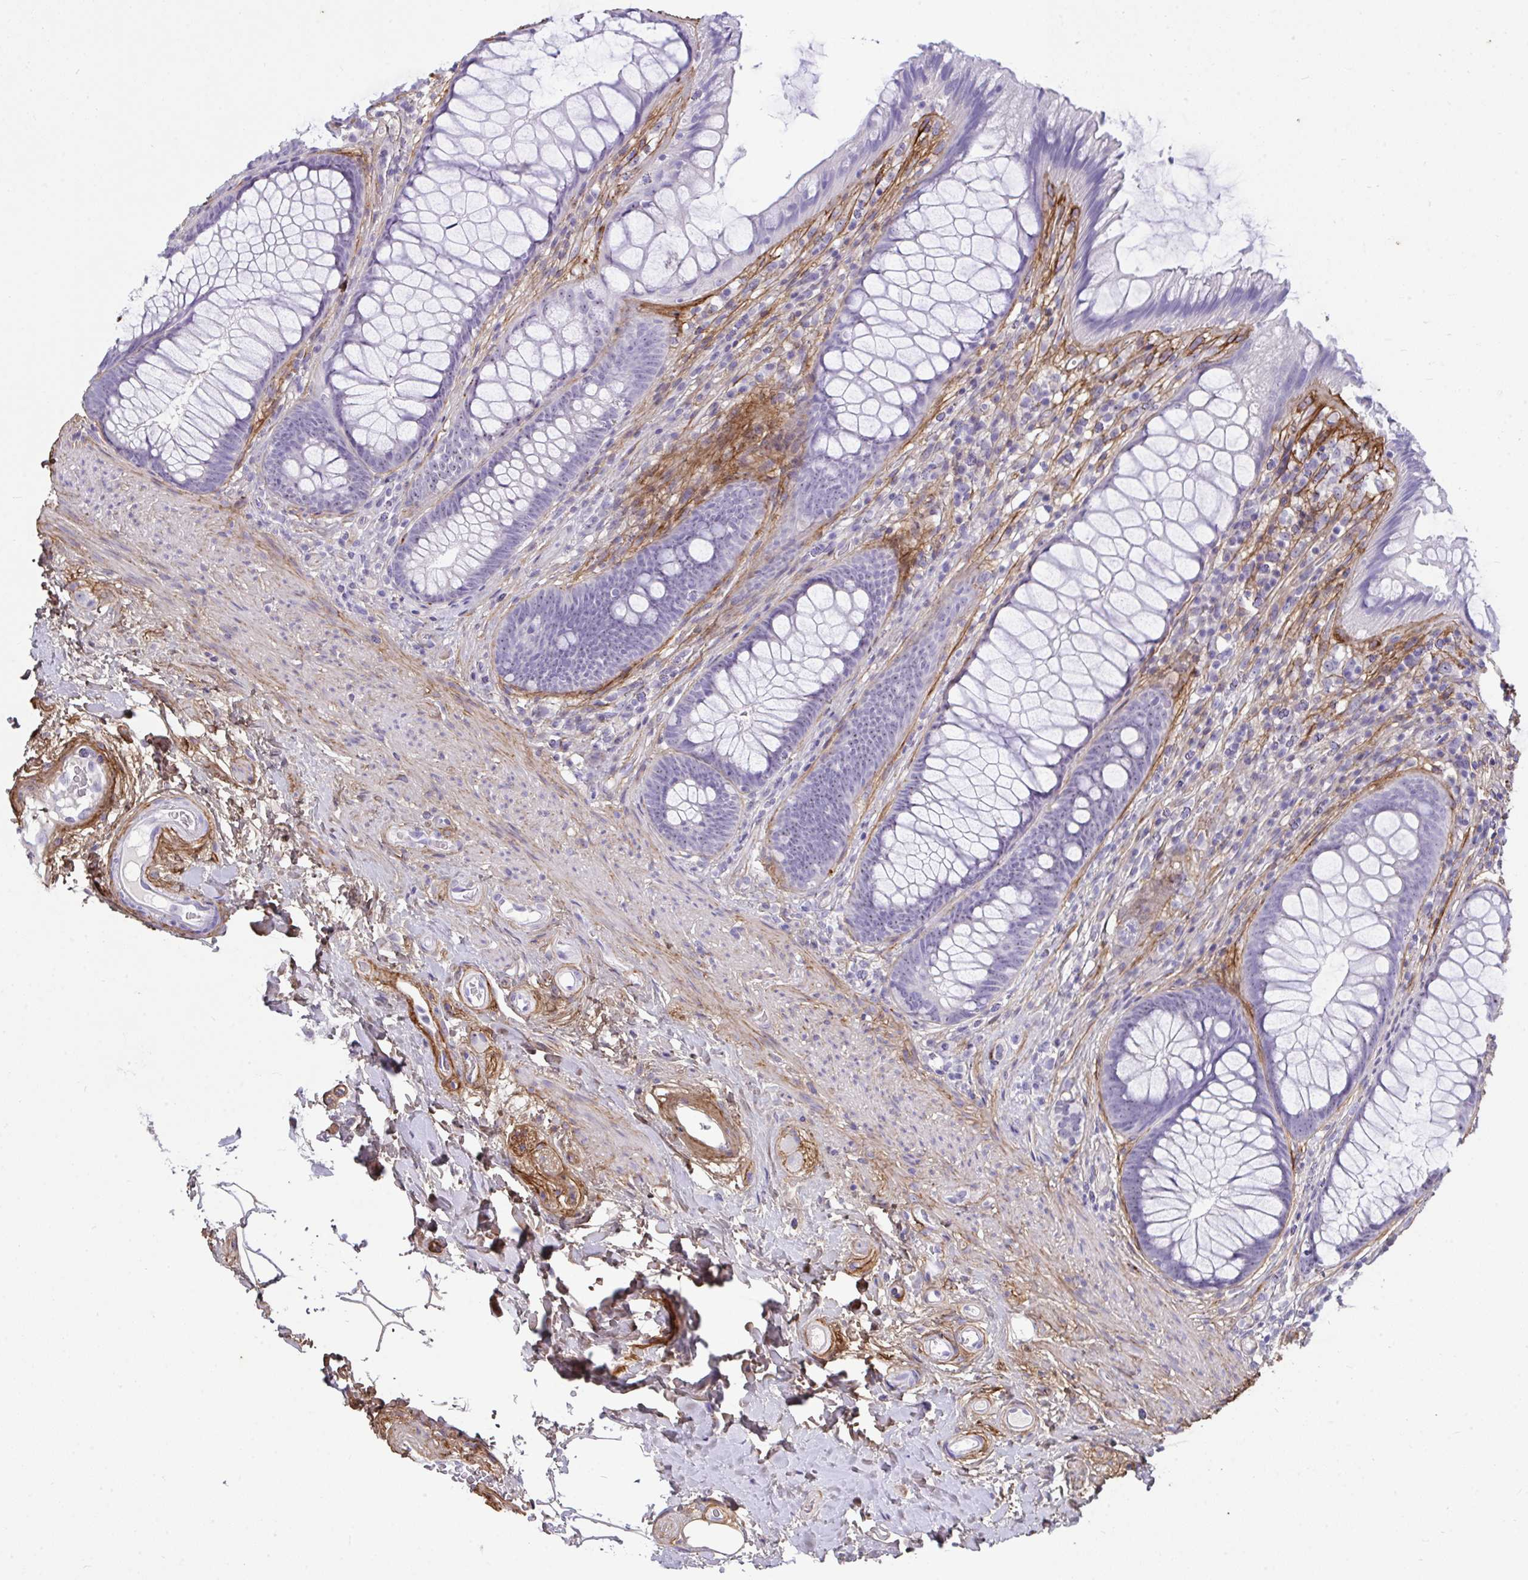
{"staining": {"intensity": "negative", "quantity": "none", "location": "none"}, "tissue": "rectum", "cell_type": "Glandular cells", "image_type": "normal", "snomed": [{"axis": "morphology", "description": "Normal tissue, NOS"}, {"axis": "topography", "description": "Rectum"}], "caption": "Glandular cells show no significant protein staining in benign rectum. (DAB immunohistochemistry (IHC) with hematoxylin counter stain).", "gene": "LHFPL6", "patient": {"sex": "male", "age": 53}}